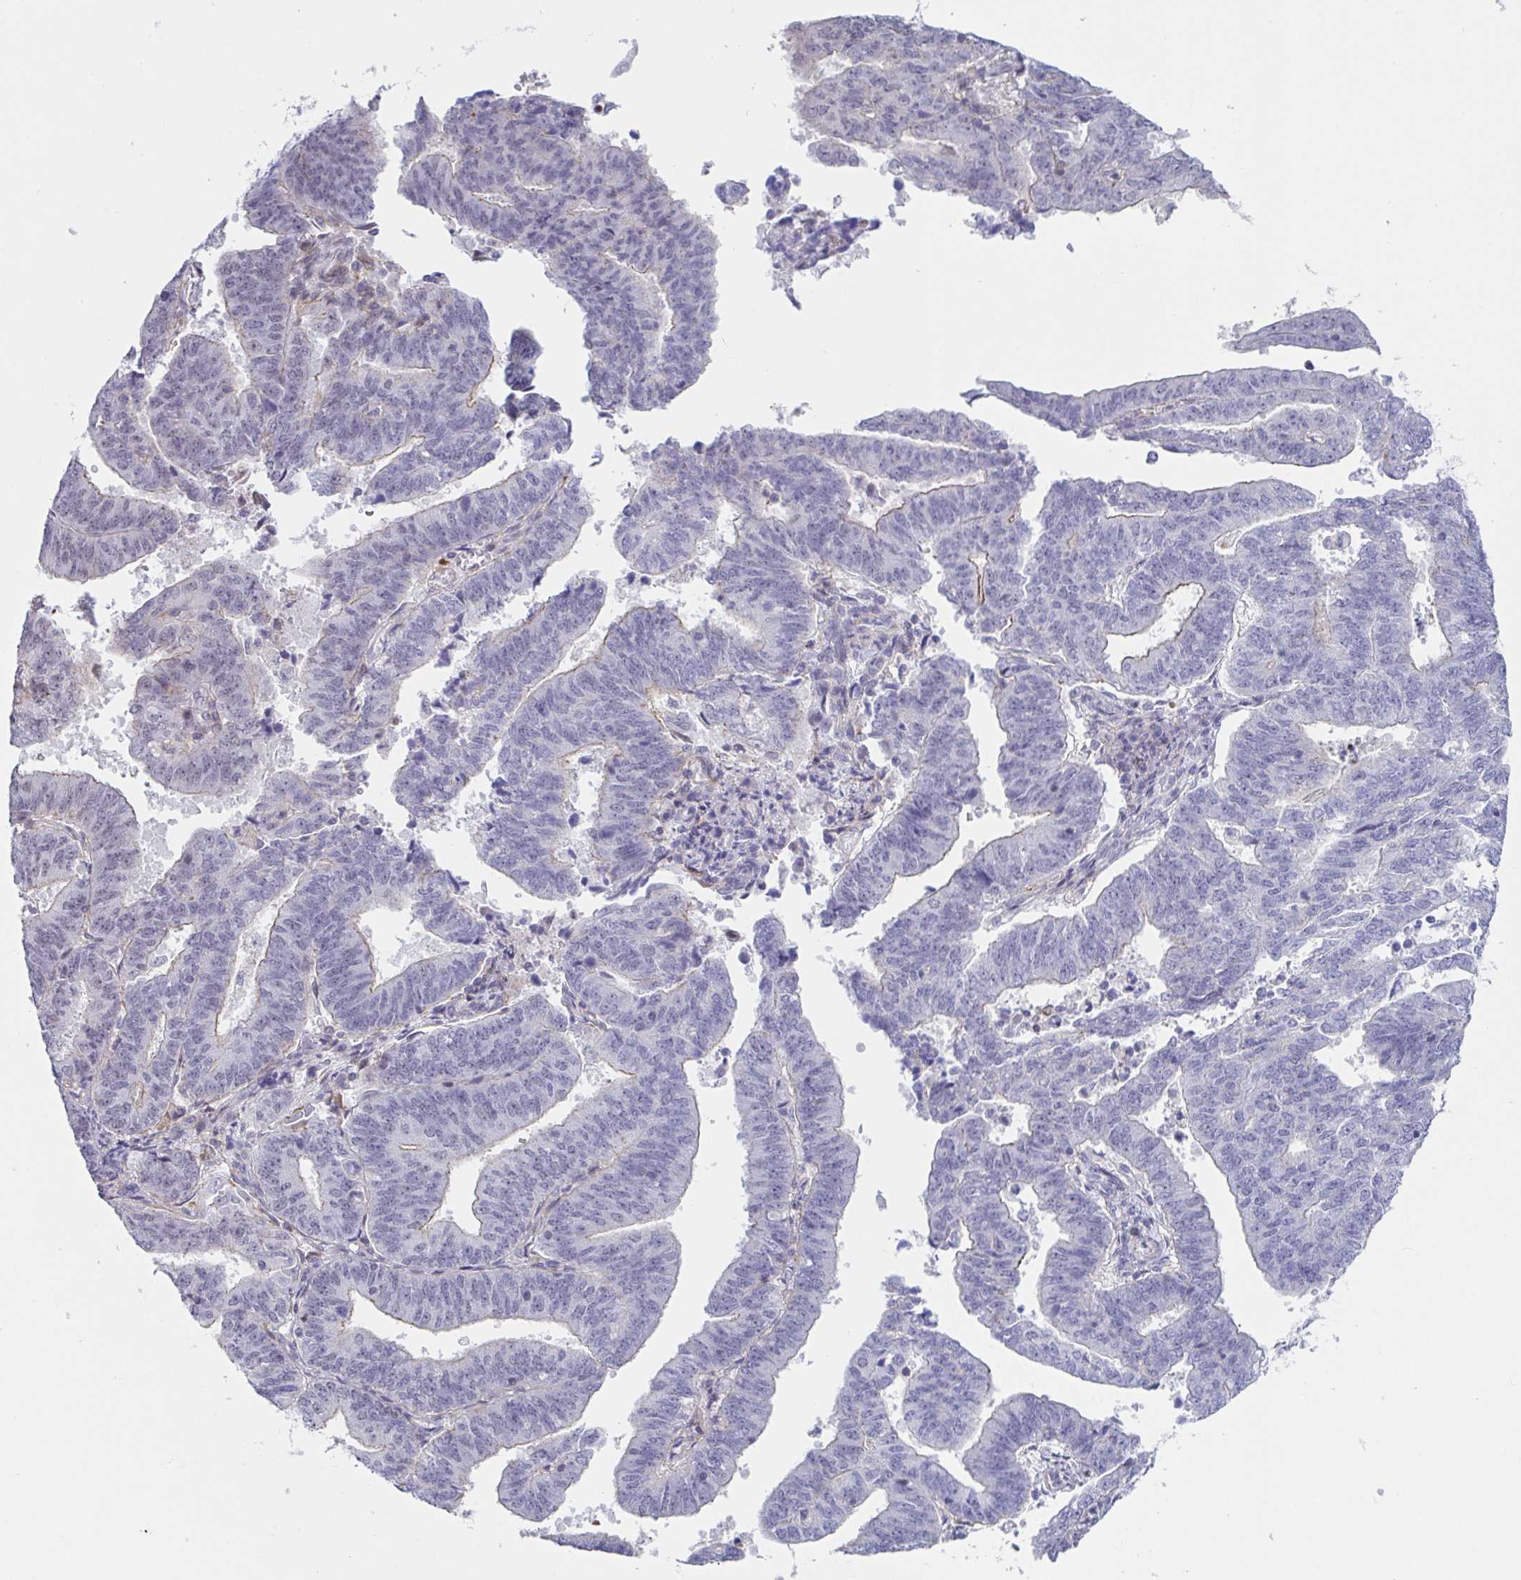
{"staining": {"intensity": "negative", "quantity": "none", "location": "none"}, "tissue": "endometrial cancer", "cell_type": "Tumor cells", "image_type": "cancer", "snomed": [{"axis": "morphology", "description": "Adenocarcinoma, NOS"}, {"axis": "topography", "description": "Endometrium"}], "caption": "Human endometrial adenocarcinoma stained for a protein using immunohistochemistry (IHC) displays no staining in tumor cells.", "gene": "WDR72", "patient": {"sex": "female", "age": 82}}